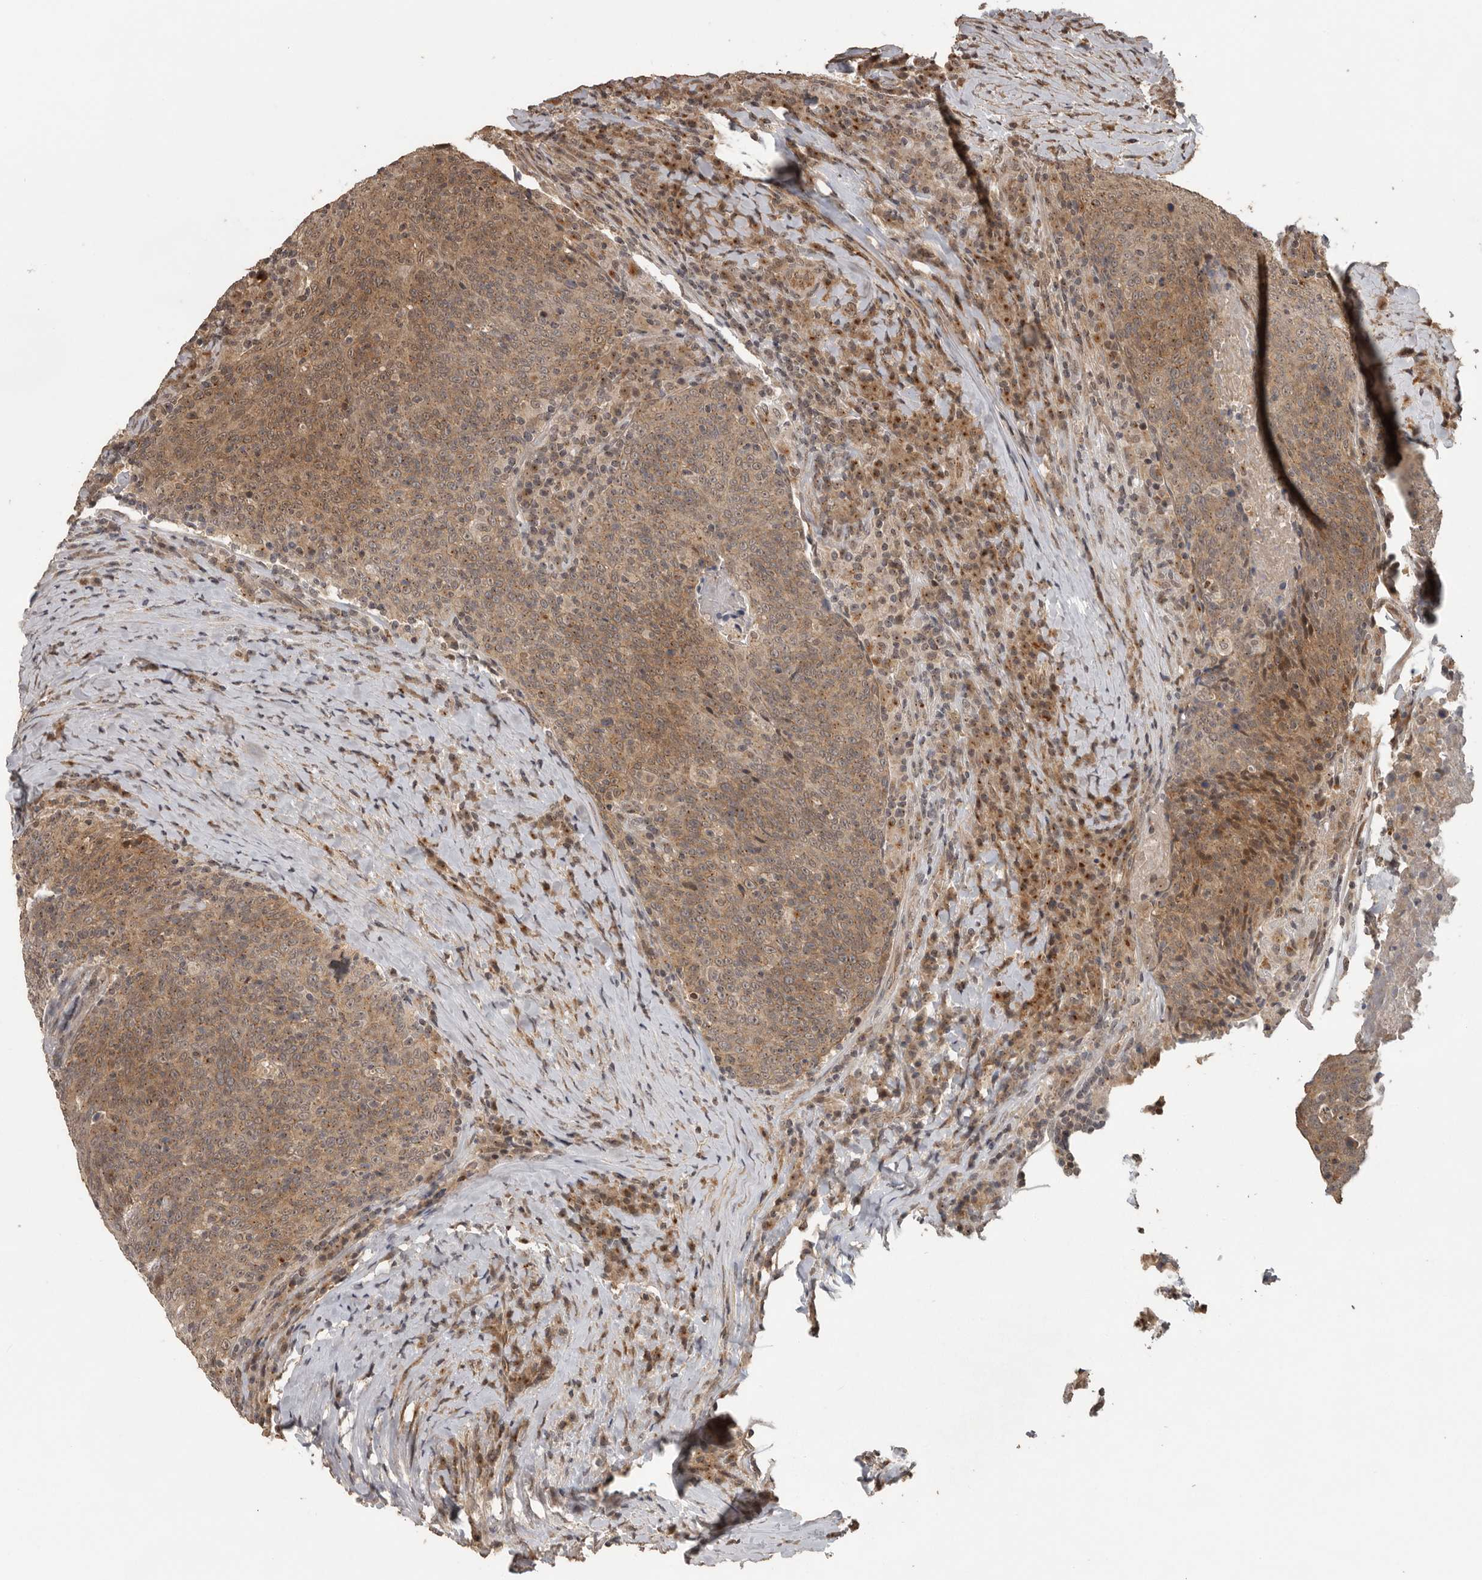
{"staining": {"intensity": "moderate", "quantity": ">75%", "location": "cytoplasmic/membranous,nuclear"}, "tissue": "head and neck cancer", "cell_type": "Tumor cells", "image_type": "cancer", "snomed": [{"axis": "morphology", "description": "Squamous cell carcinoma, NOS"}, {"axis": "morphology", "description": "Squamous cell carcinoma, metastatic, NOS"}, {"axis": "topography", "description": "Lymph node"}, {"axis": "topography", "description": "Head-Neck"}], "caption": "IHC histopathology image of human head and neck cancer (metastatic squamous cell carcinoma) stained for a protein (brown), which demonstrates medium levels of moderate cytoplasmic/membranous and nuclear positivity in about >75% of tumor cells.", "gene": "CEP350", "patient": {"sex": "male", "age": 62}}